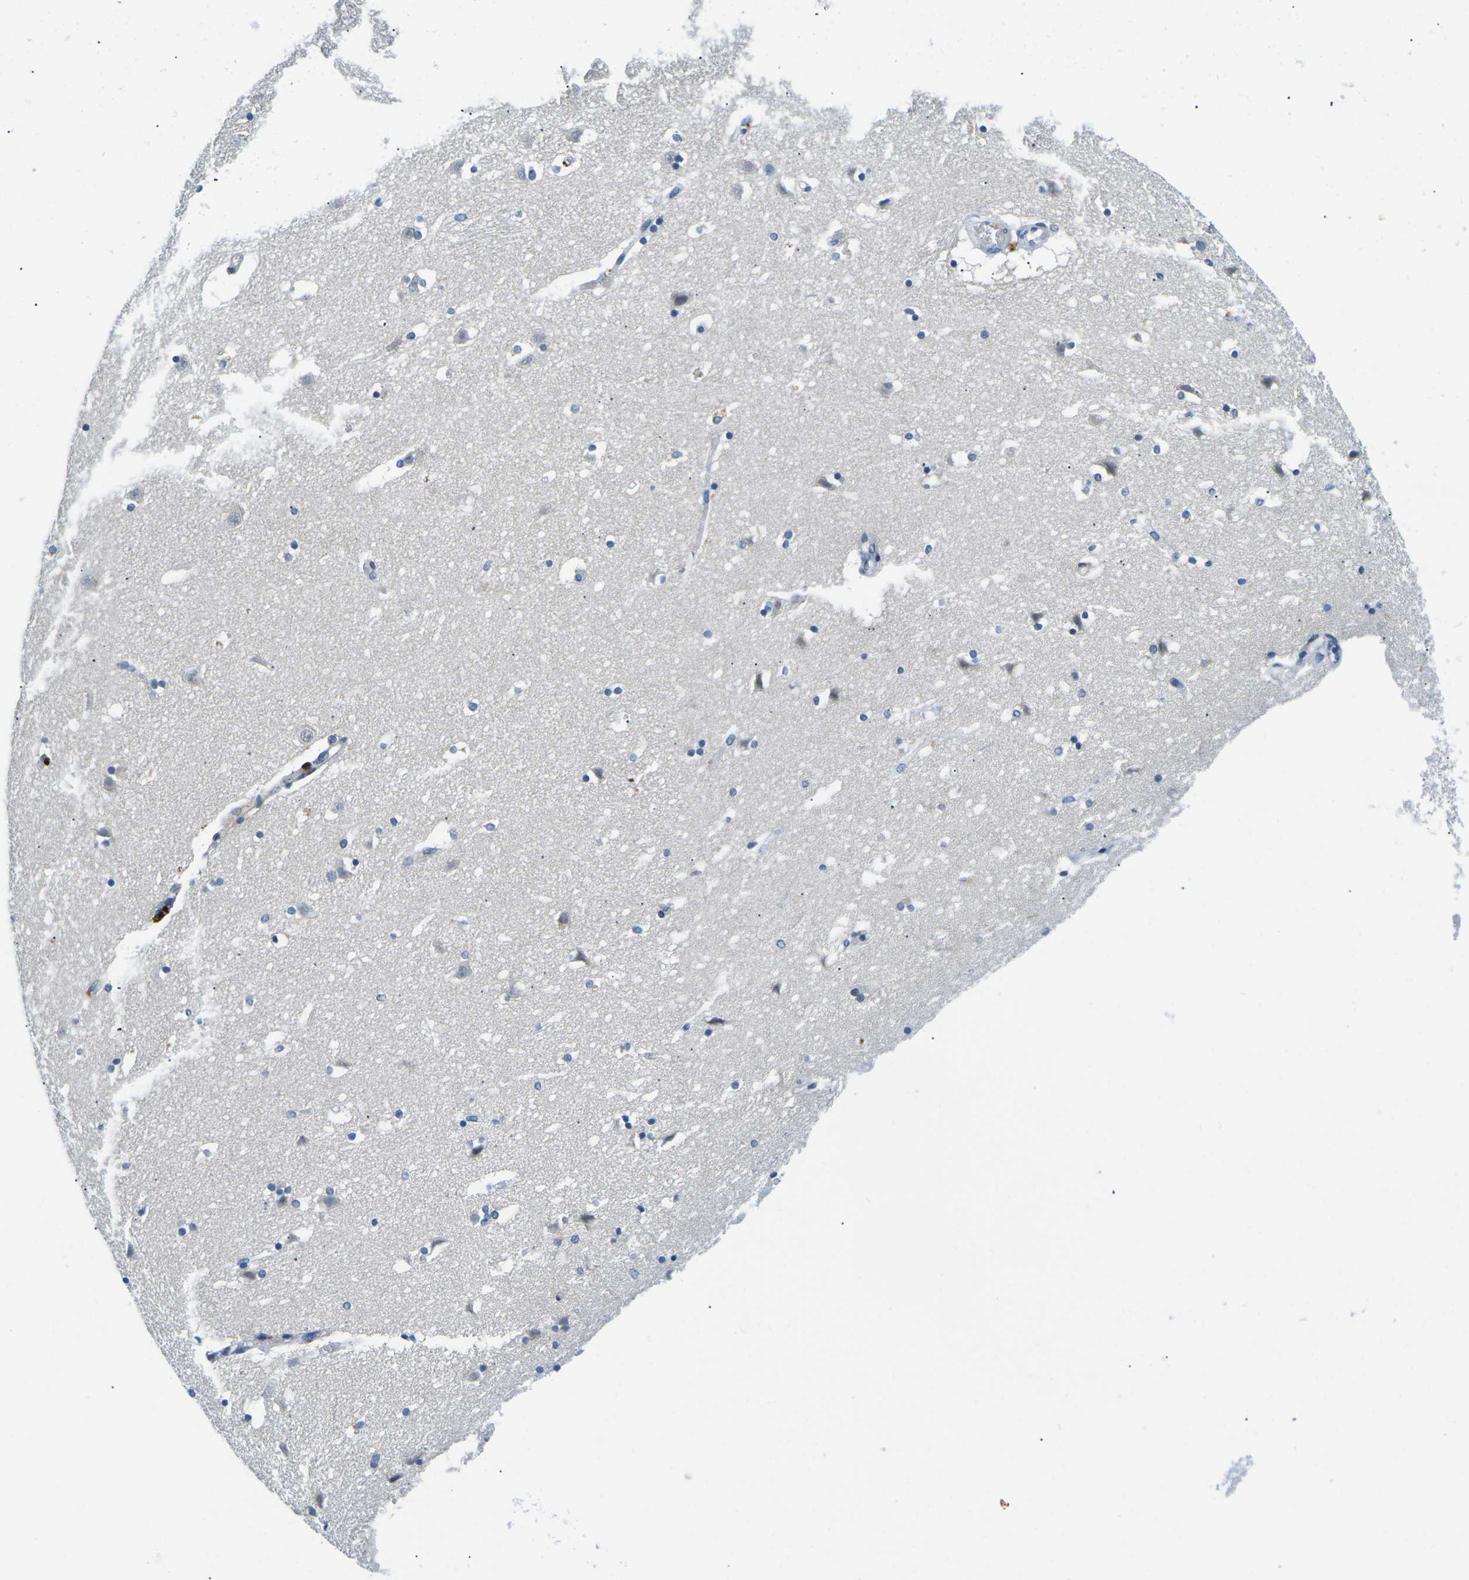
{"staining": {"intensity": "moderate", "quantity": "<25%", "location": "cytoplasmic/membranous"}, "tissue": "caudate", "cell_type": "Glial cells", "image_type": "normal", "snomed": [{"axis": "morphology", "description": "Normal tissue, NOS"}, {"axis": "topography", "description": "Lateral ventricle wall"}], "caption": "Normal caudate demonstrates moderate cytoplasmic/membranous staining in approximately <25% of glial cells.", "gene": "CFB", "patient": {"sex": "male", "age": 45}}